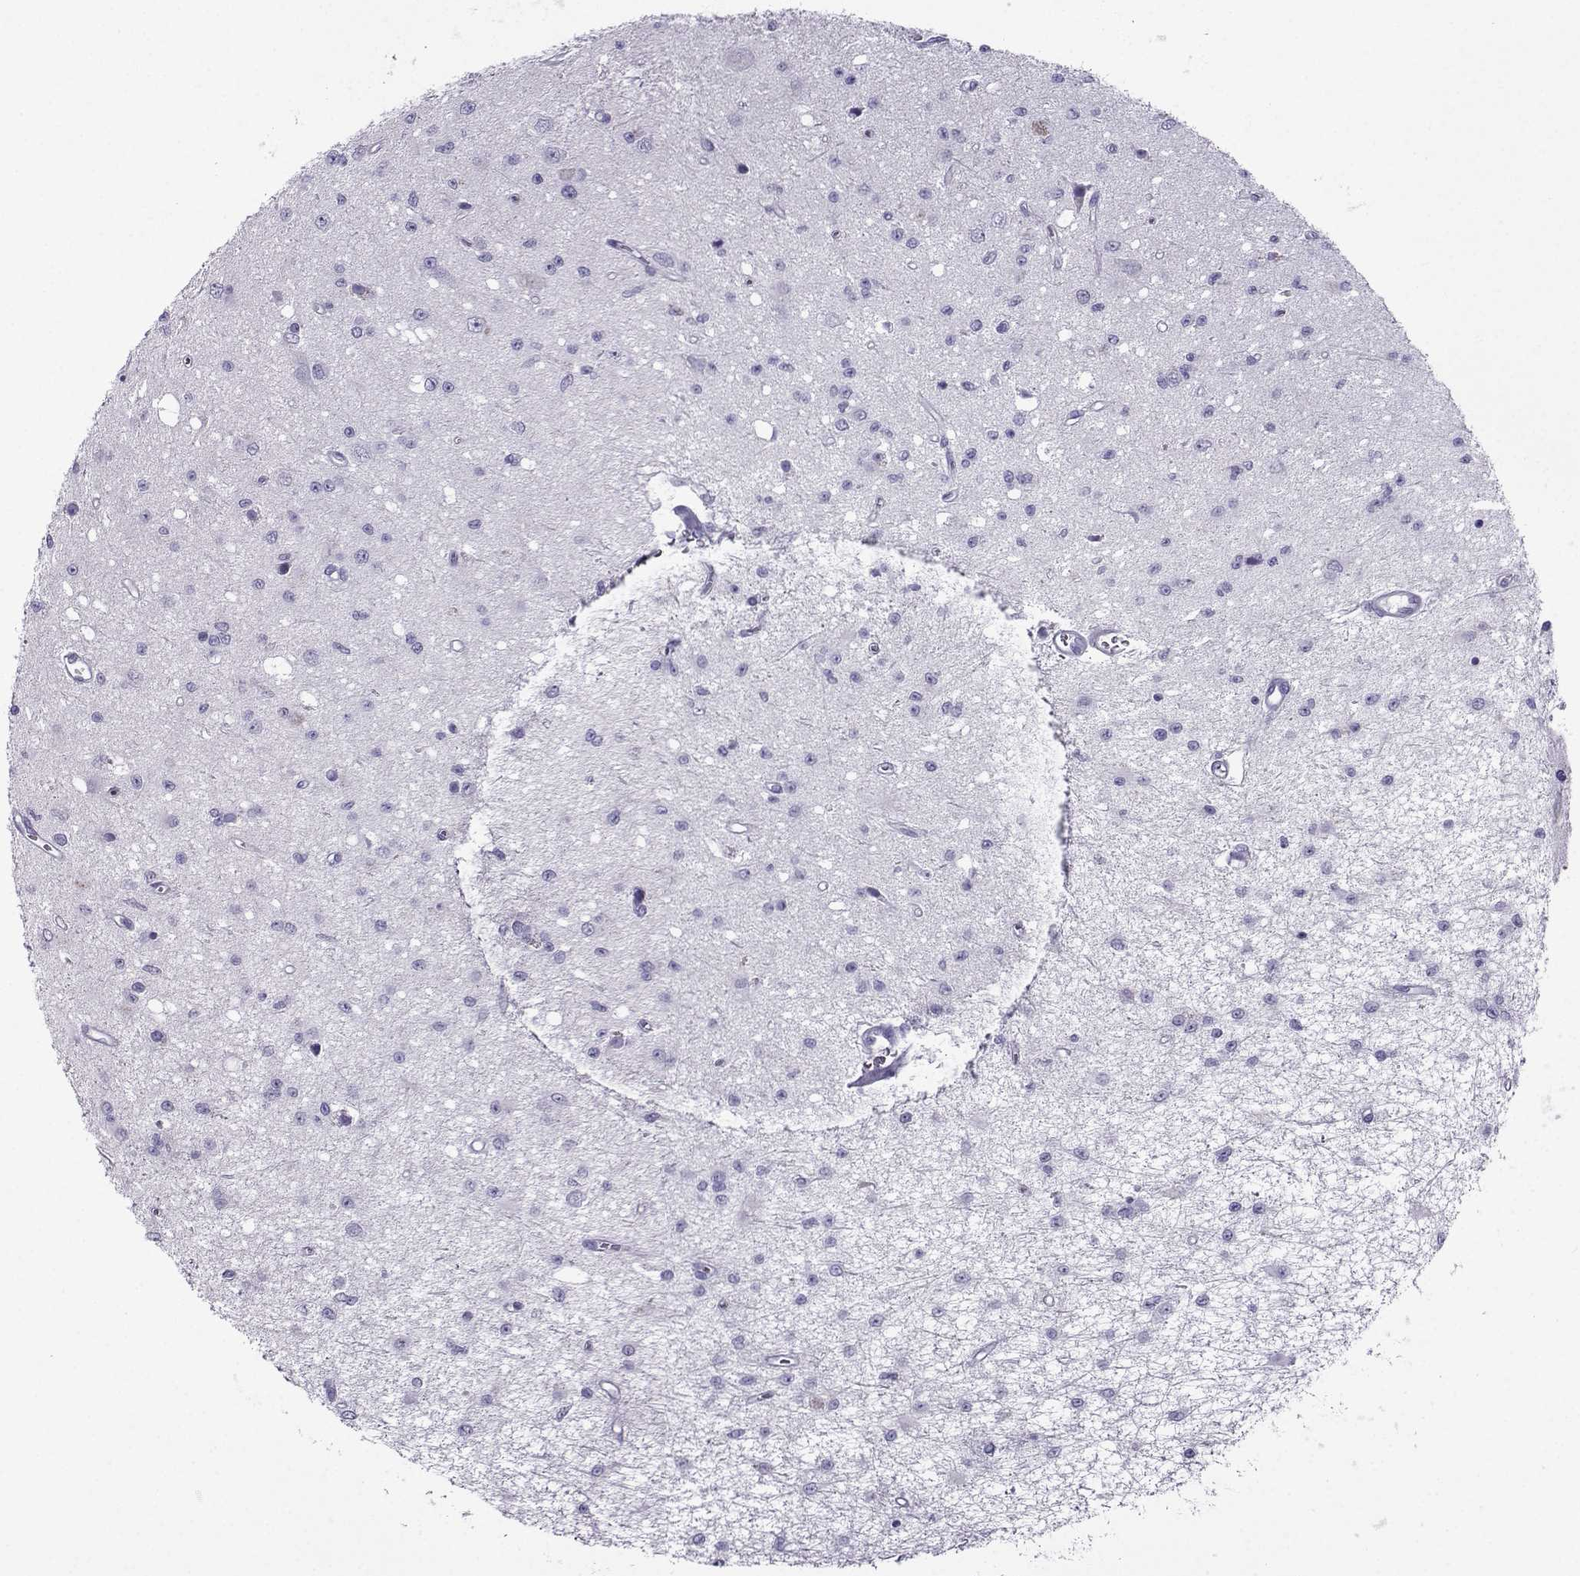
{"staining": {"intensity": "negative", "quantity": "none", "location": "none"}, "tissue": "glioma", "cell_type": "Tumor cells", "image_type": "cancer", "snomed": [{"axis": "morphology", "description": "Glioma, malignant, Low grade"}, {"axis": "topography", "description": "Brain"}], "caption": "Immunohistochemical staining of malignant low-grade glioma exhibits no significant expression in tumor cells.", "gene": "CRYBB1", "patient": {"sex": "female", "age": 45}}